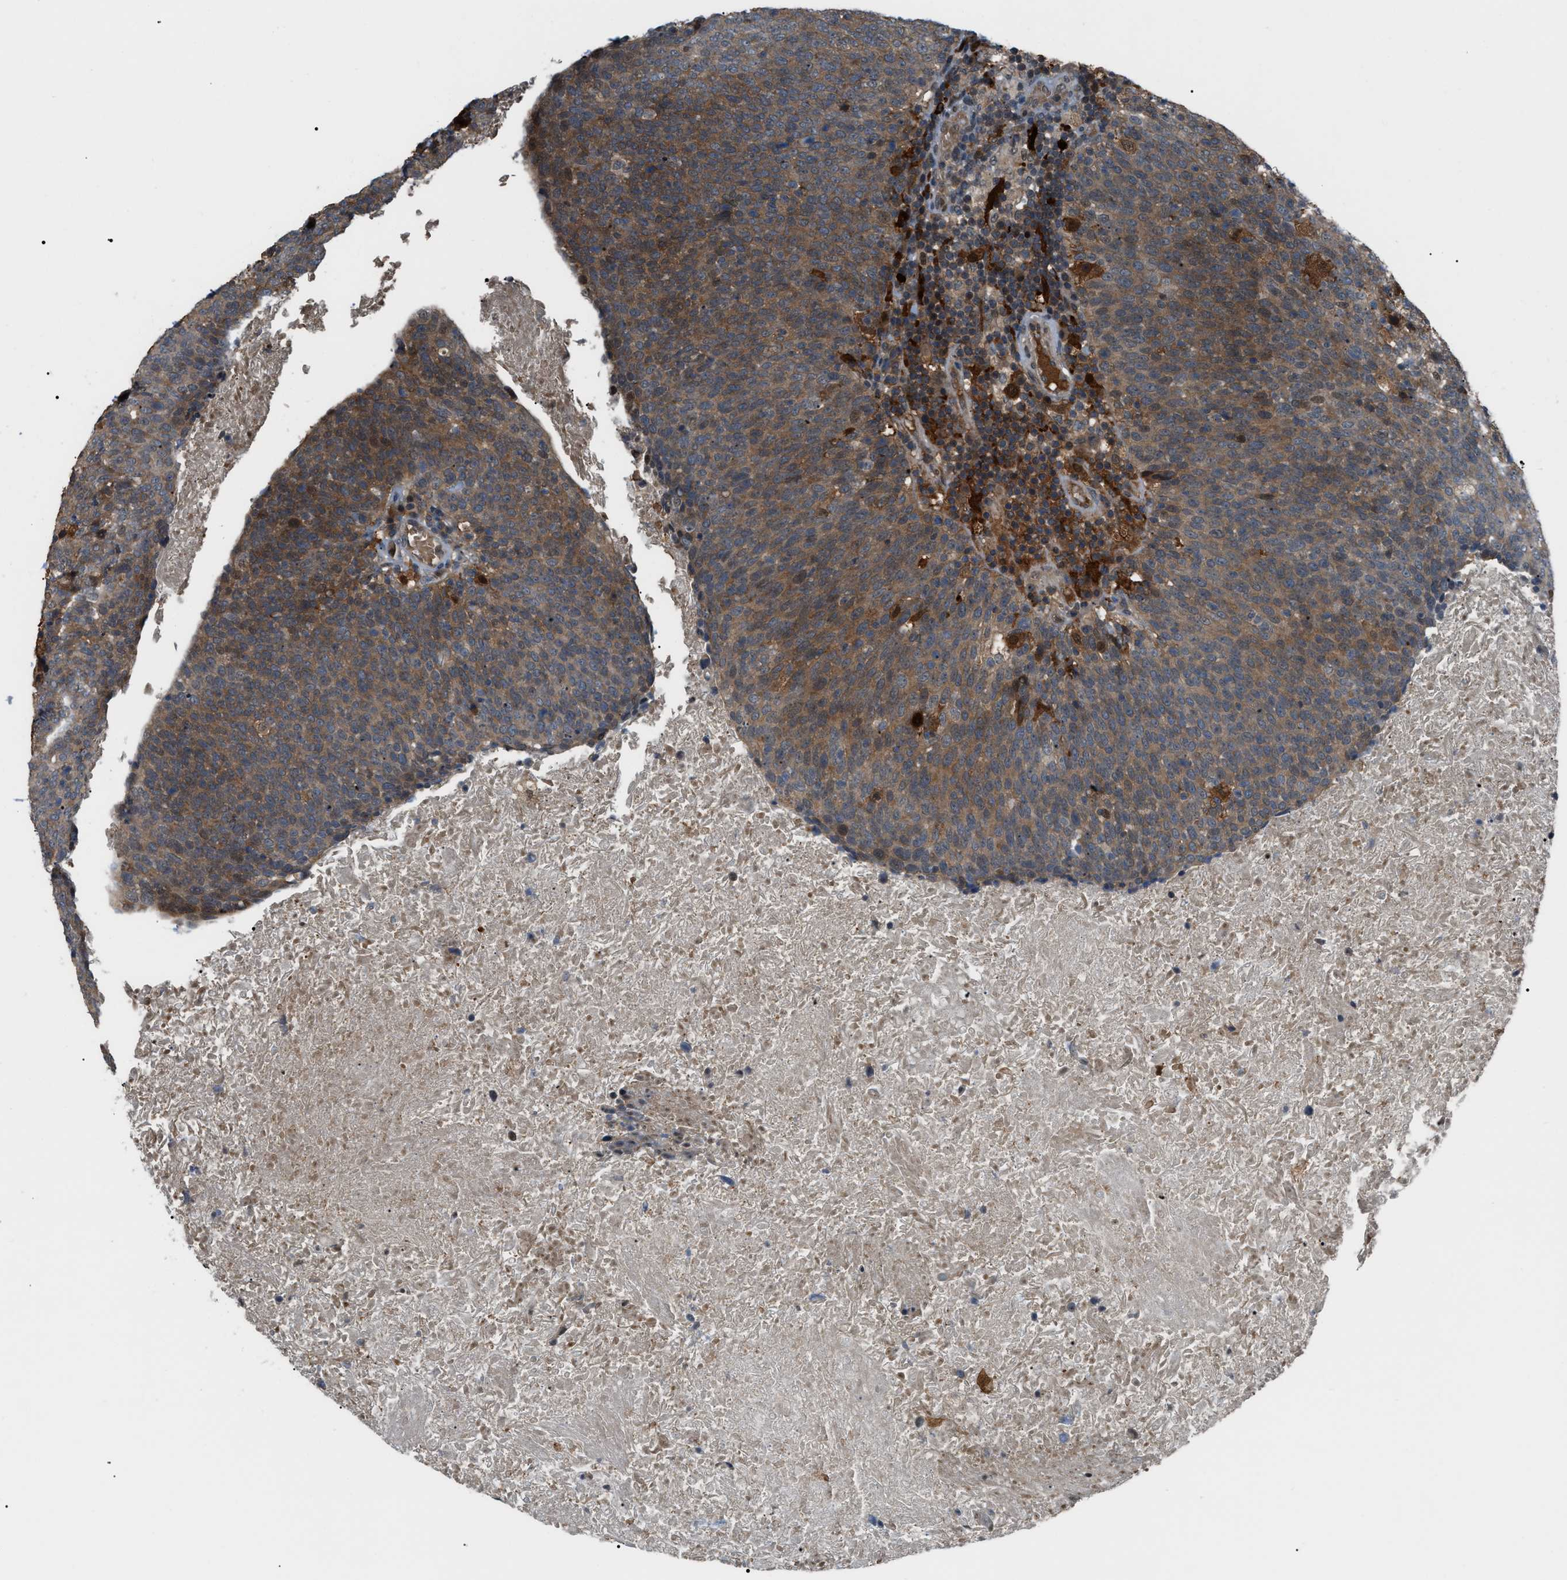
{"staining": {"intensity": "moderate", "quantity": ">75%", "location": "cytoplasmic/membranous"}, "tissue": "head and neck cancer", "cell_type": "Tumor cells", "image_type": "cancer", "snomed": [{"axis": "morphology", "description": "Squamous cell carcinoma, NOS"}, {"axis": "morphology", "description": "Squamous cell carcinoma, metastatic, NOS"}, {"axis": "topography", "description": "Lymph node"}, {"axis": "topography", "description": "Head-Neck"}], "caption": "Protein expression by IHC demonstrates moderate cytoplasmic/membranous staining in approximately >75% of tumor cells in metastatic squamous cell carcinoma (head and neck).", "gene": "RFFL", "patient": {"sex": "male", "age": 62}}